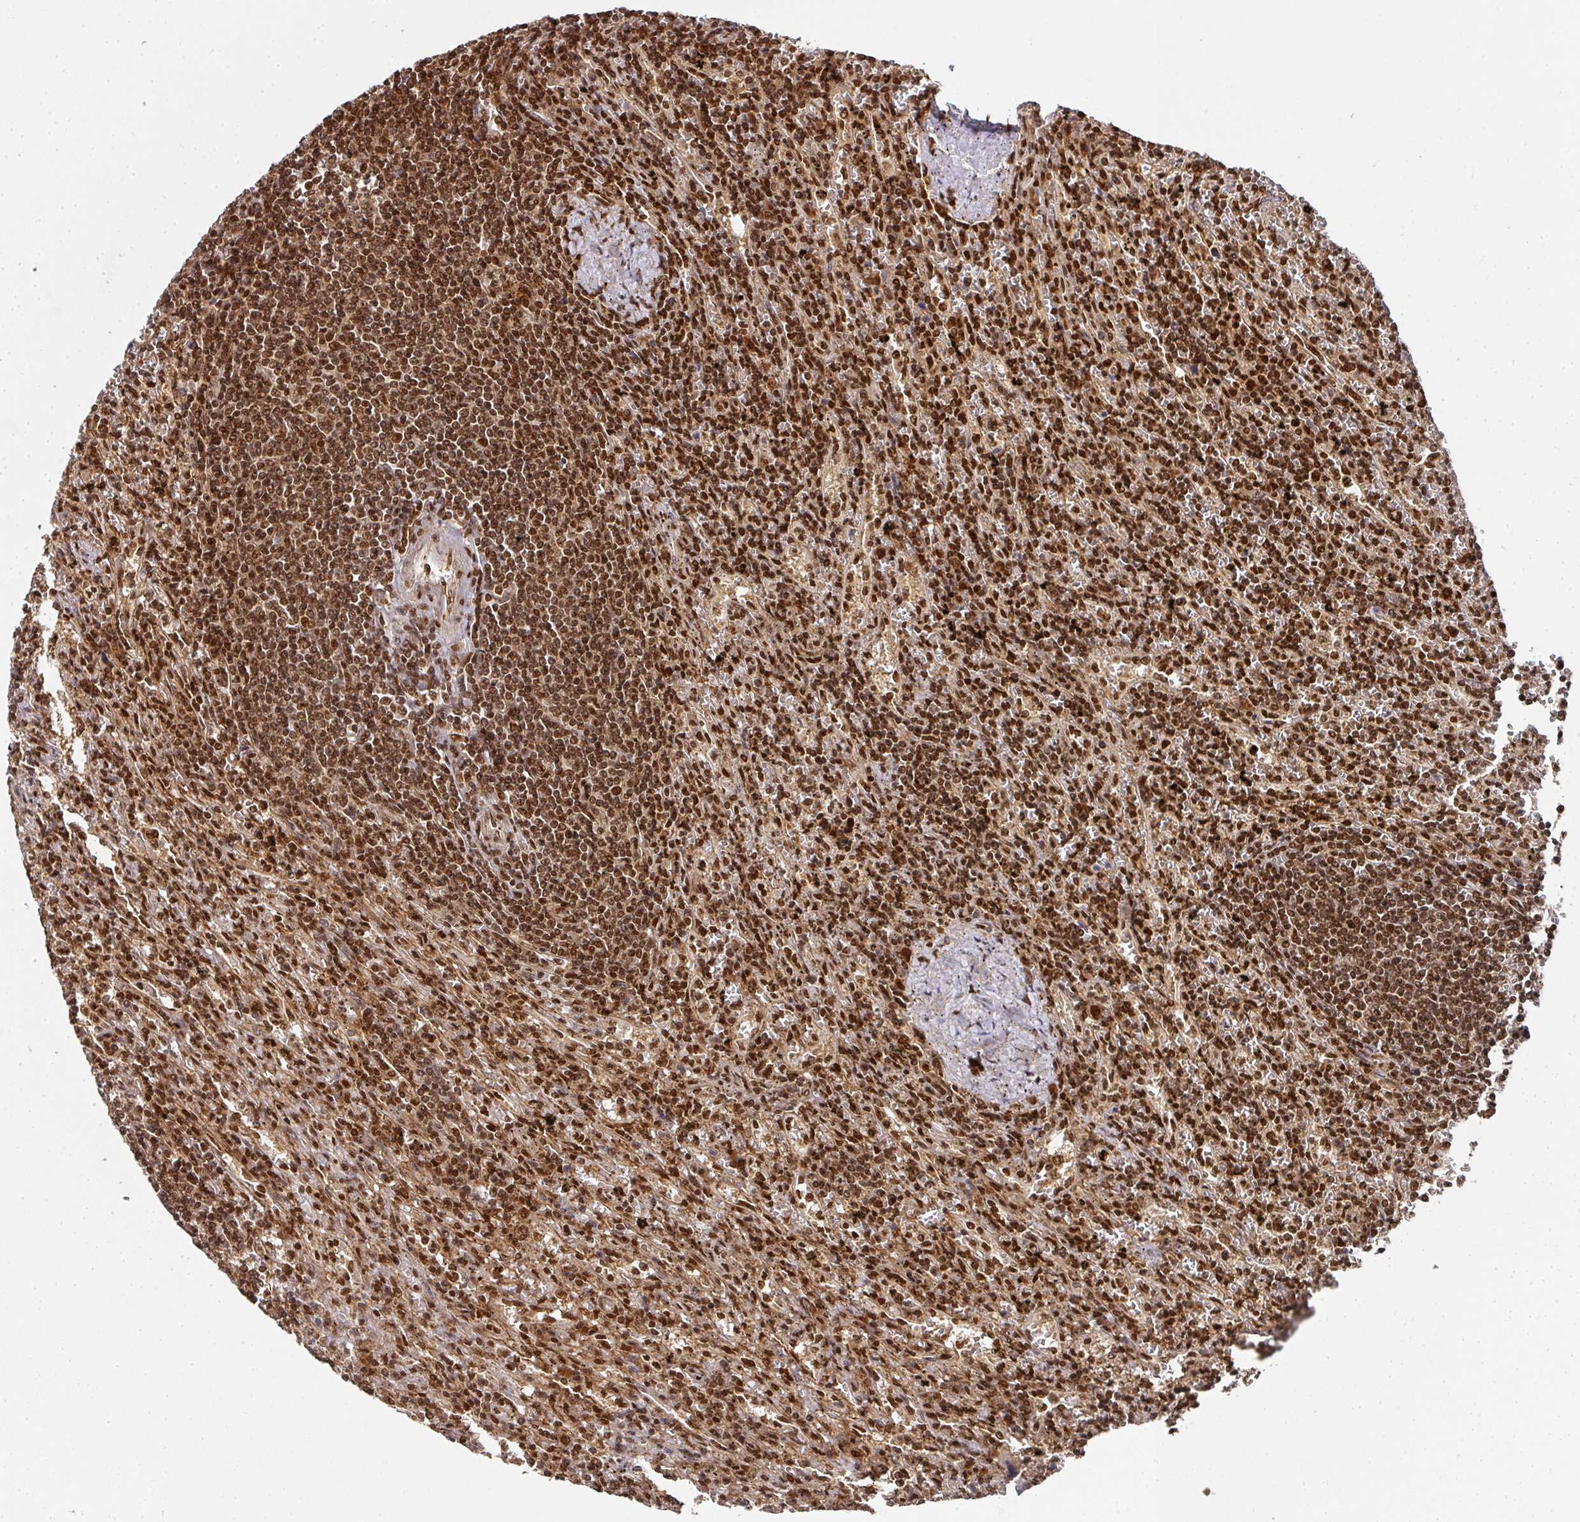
{"staining": {"intensity": "strong", "quantity": ">75%", "location": "nuclear"}, "tissue": "lymphoma", "cell_type": "Tumor cells", "image_type": "cancer", "snomed": [{"axis": "morphology", "description": "Malignant lymphoma, non-Hodgkin's type, Low grade"}, {"axis": "topography", "description": "Spleen"}], "caption": "A brown stain labels strong nuclear expression of a protein in lymphoma tumor cells.", "gene": "DIDO1", "patient": {"sex": "male", "age": 76}}